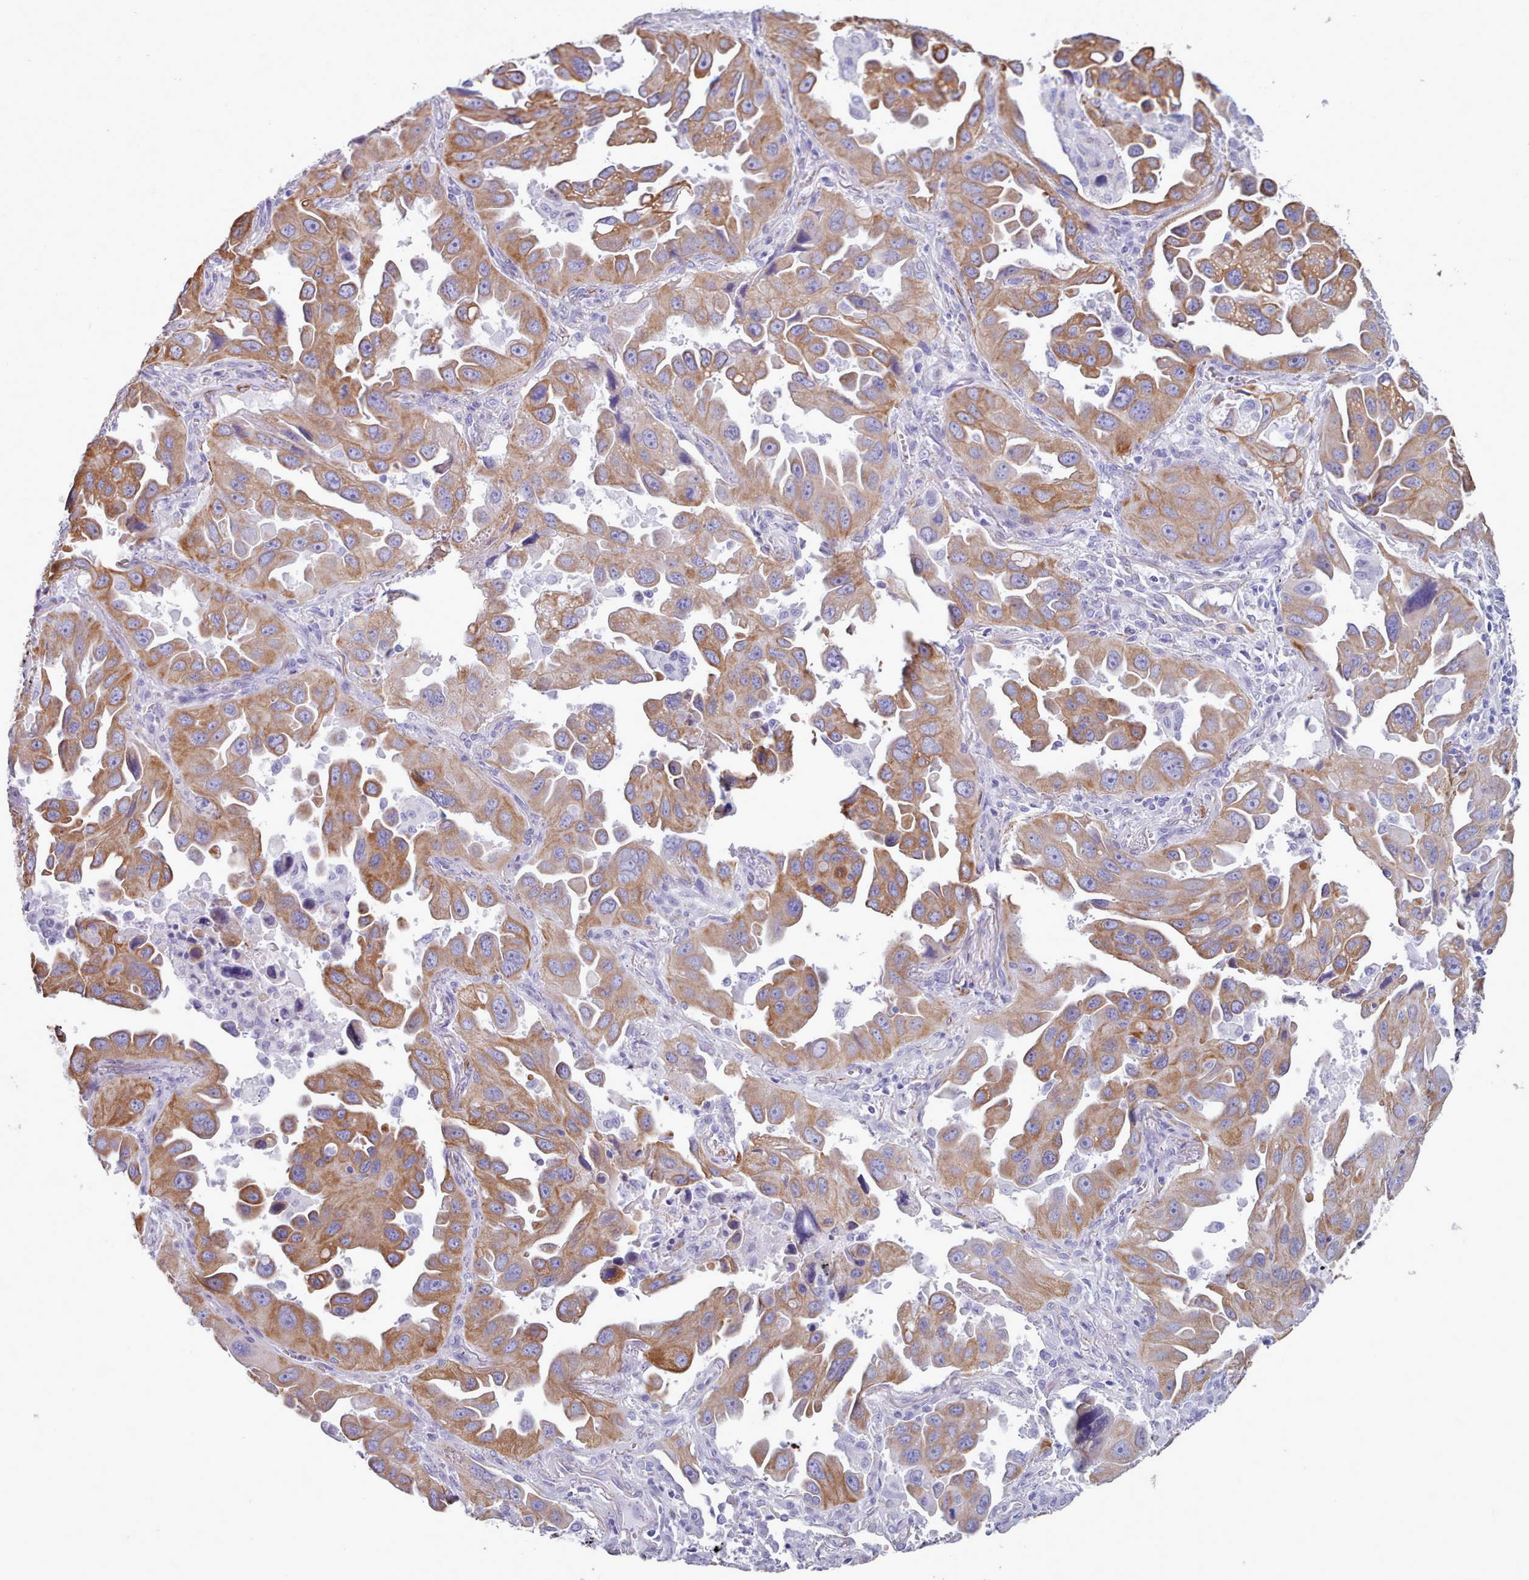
{"staining": {"intensity": "moderate", "quantity": "25%-75%", "location": "cytoplasmic/membranous"}, "tissue": "lung cancer", "cell_type": "Tumor cells", "image_type": "cancer", "snomed": [{"axis": "morphology", "description": "Adenocarcinoma, NOS"}, {"axis": "topography", "description": "Lung"}], "caption": "Adenocarcinoma (lung) tissue reveals moderate cytoplasmic/membranous positivity in about 25%-75% of tumor cells, visualized by immunohistochemistry.", "gene": "FPGS", "patient": {"sex": "male", "age": 66}}